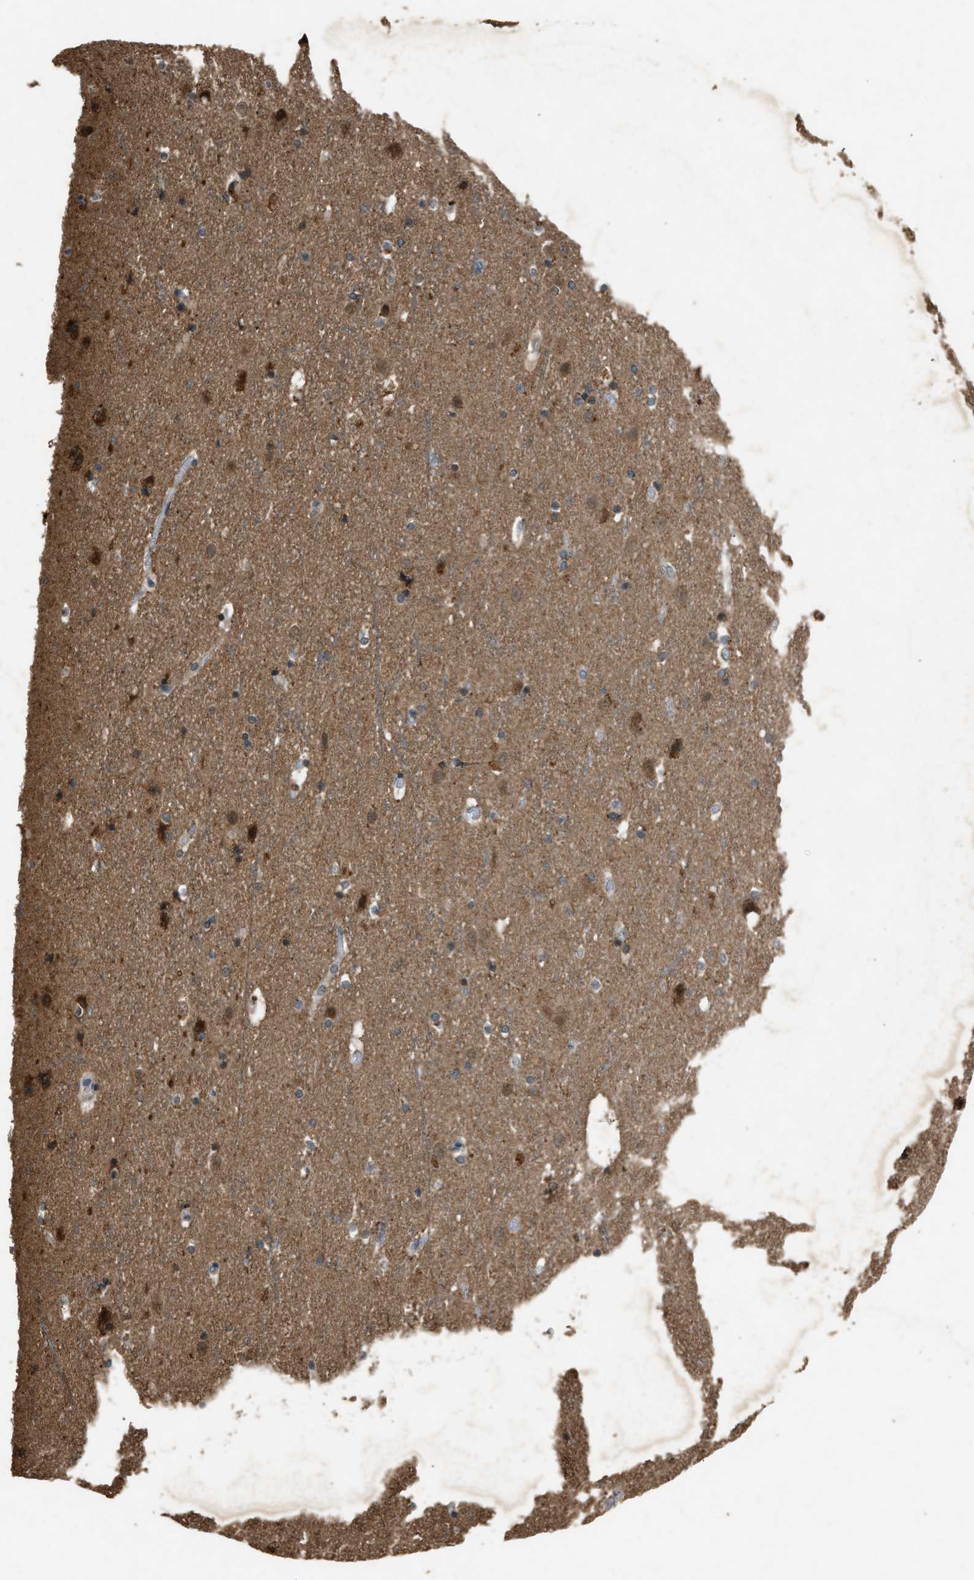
{"staining": {"intensity": "weak", "quantity": ">75%", "location": "cytoplasmic/membranous"}, "tissue": "cerebral cortex", "cell_type": "Endothelial cells", "image_type": "normal", "snomed": [{"axis": "morphology", "description": "Normal tissue, NOS"}, {"axis": "topography", "description": "Cerebral cortex"}], "caption": "A brown stain shows weak cytoplasmic/membranous expression of a protein in endothelial cells of unremarkable cerebral cortex.", "gene": "PSMD1", "patient": {"sex": "male", "age": 45}}